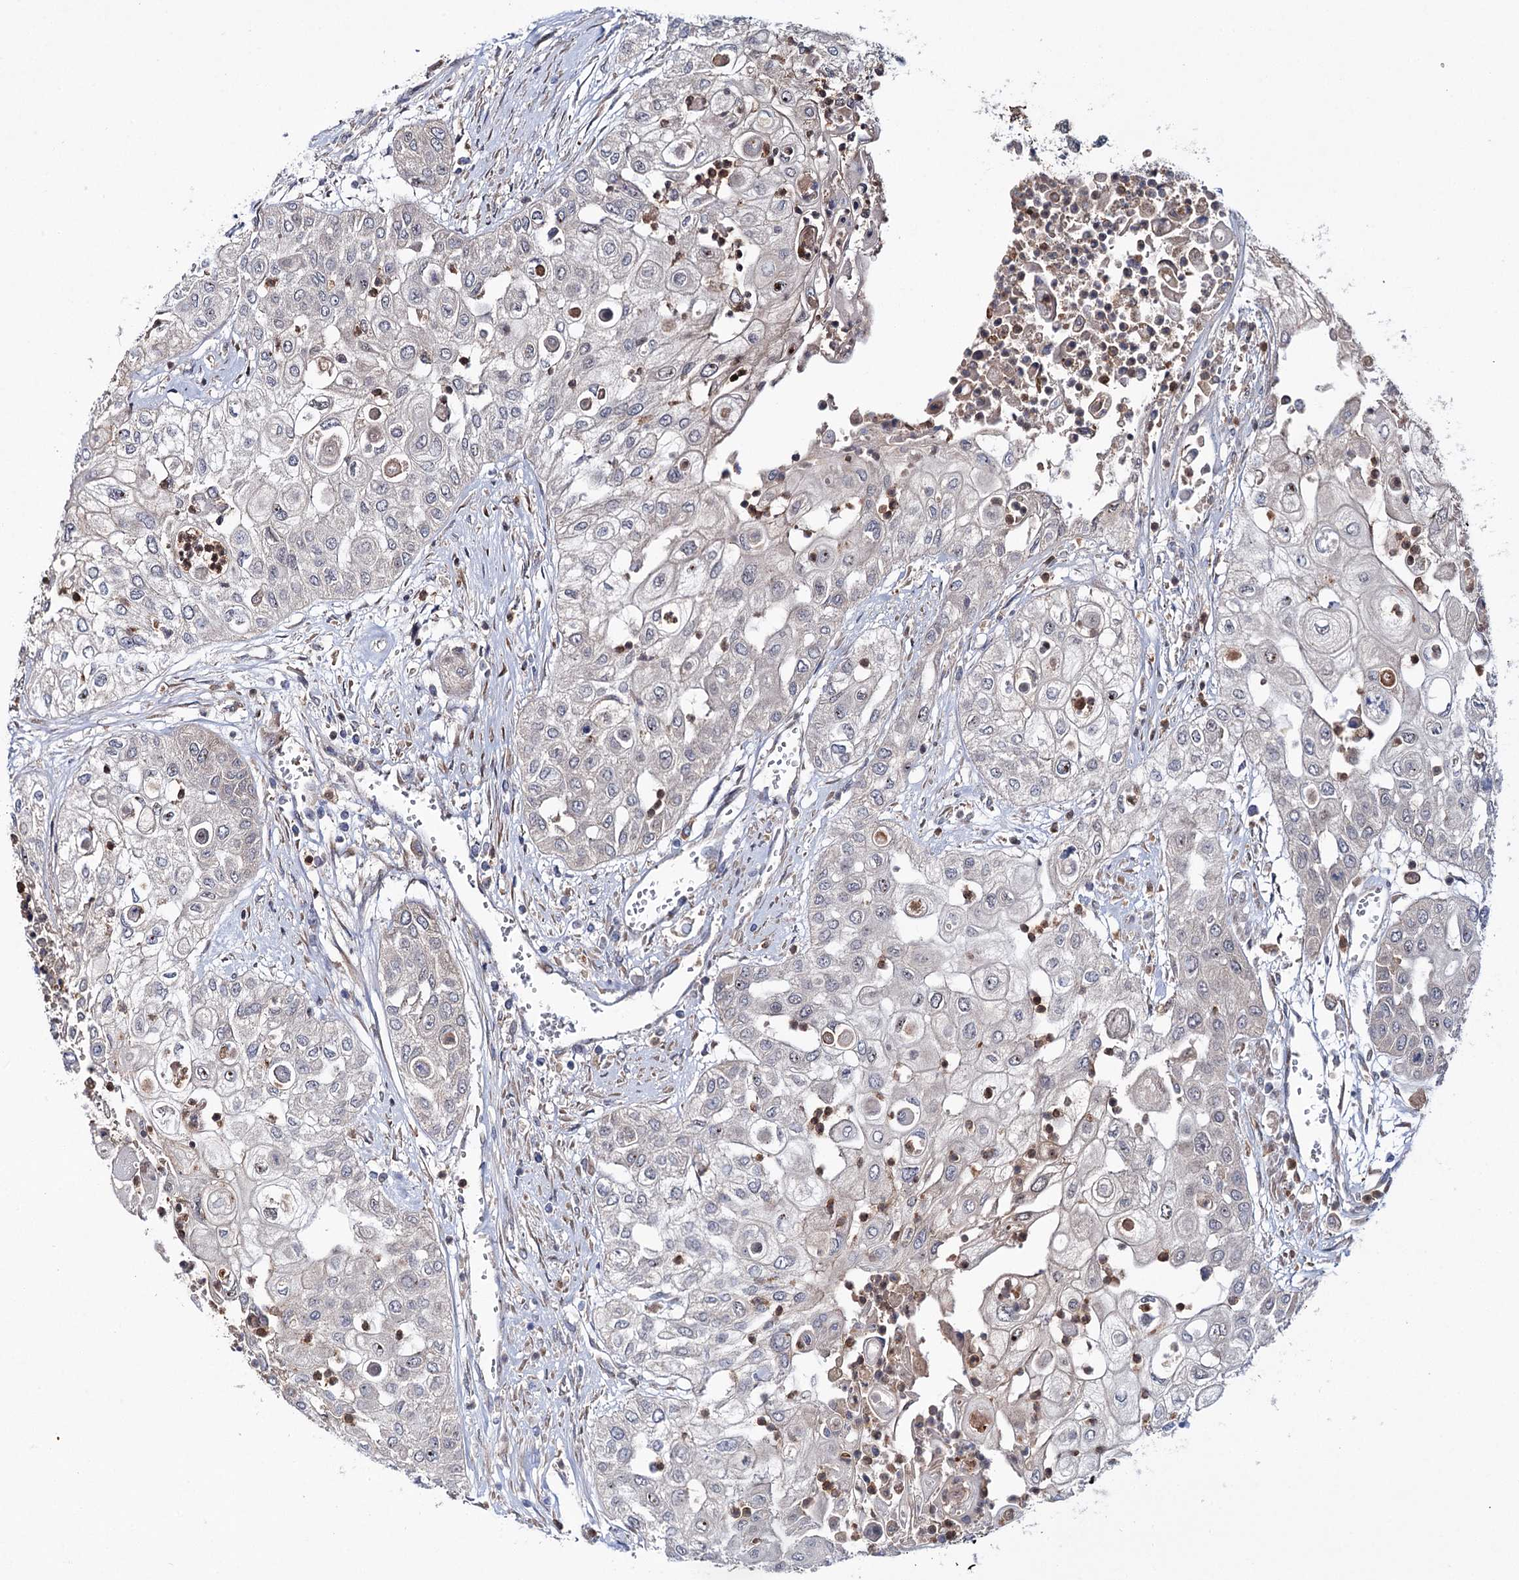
{"staining": {"intensity": "negative", "quantity": "none", "location": "none"}, "tissue": "urothelial cancer", "cell_type": "Tumor cells", "image_type": "cancer", "snomed": [{"axis": "morphology", "description": "Urothelial carcinoma, High grade"}, {"axis": "topography", "description": "Urinary bladder"}], "caption": "Immunohistochemistry image of neoplastic tissue: human urothelial cancer stained with DAB (3,3'-diaminobenzidine) displays no significant protein expression in tumor cells.", "gene": "PTPN3", "patient": {"sex": "female", "age": 79}}